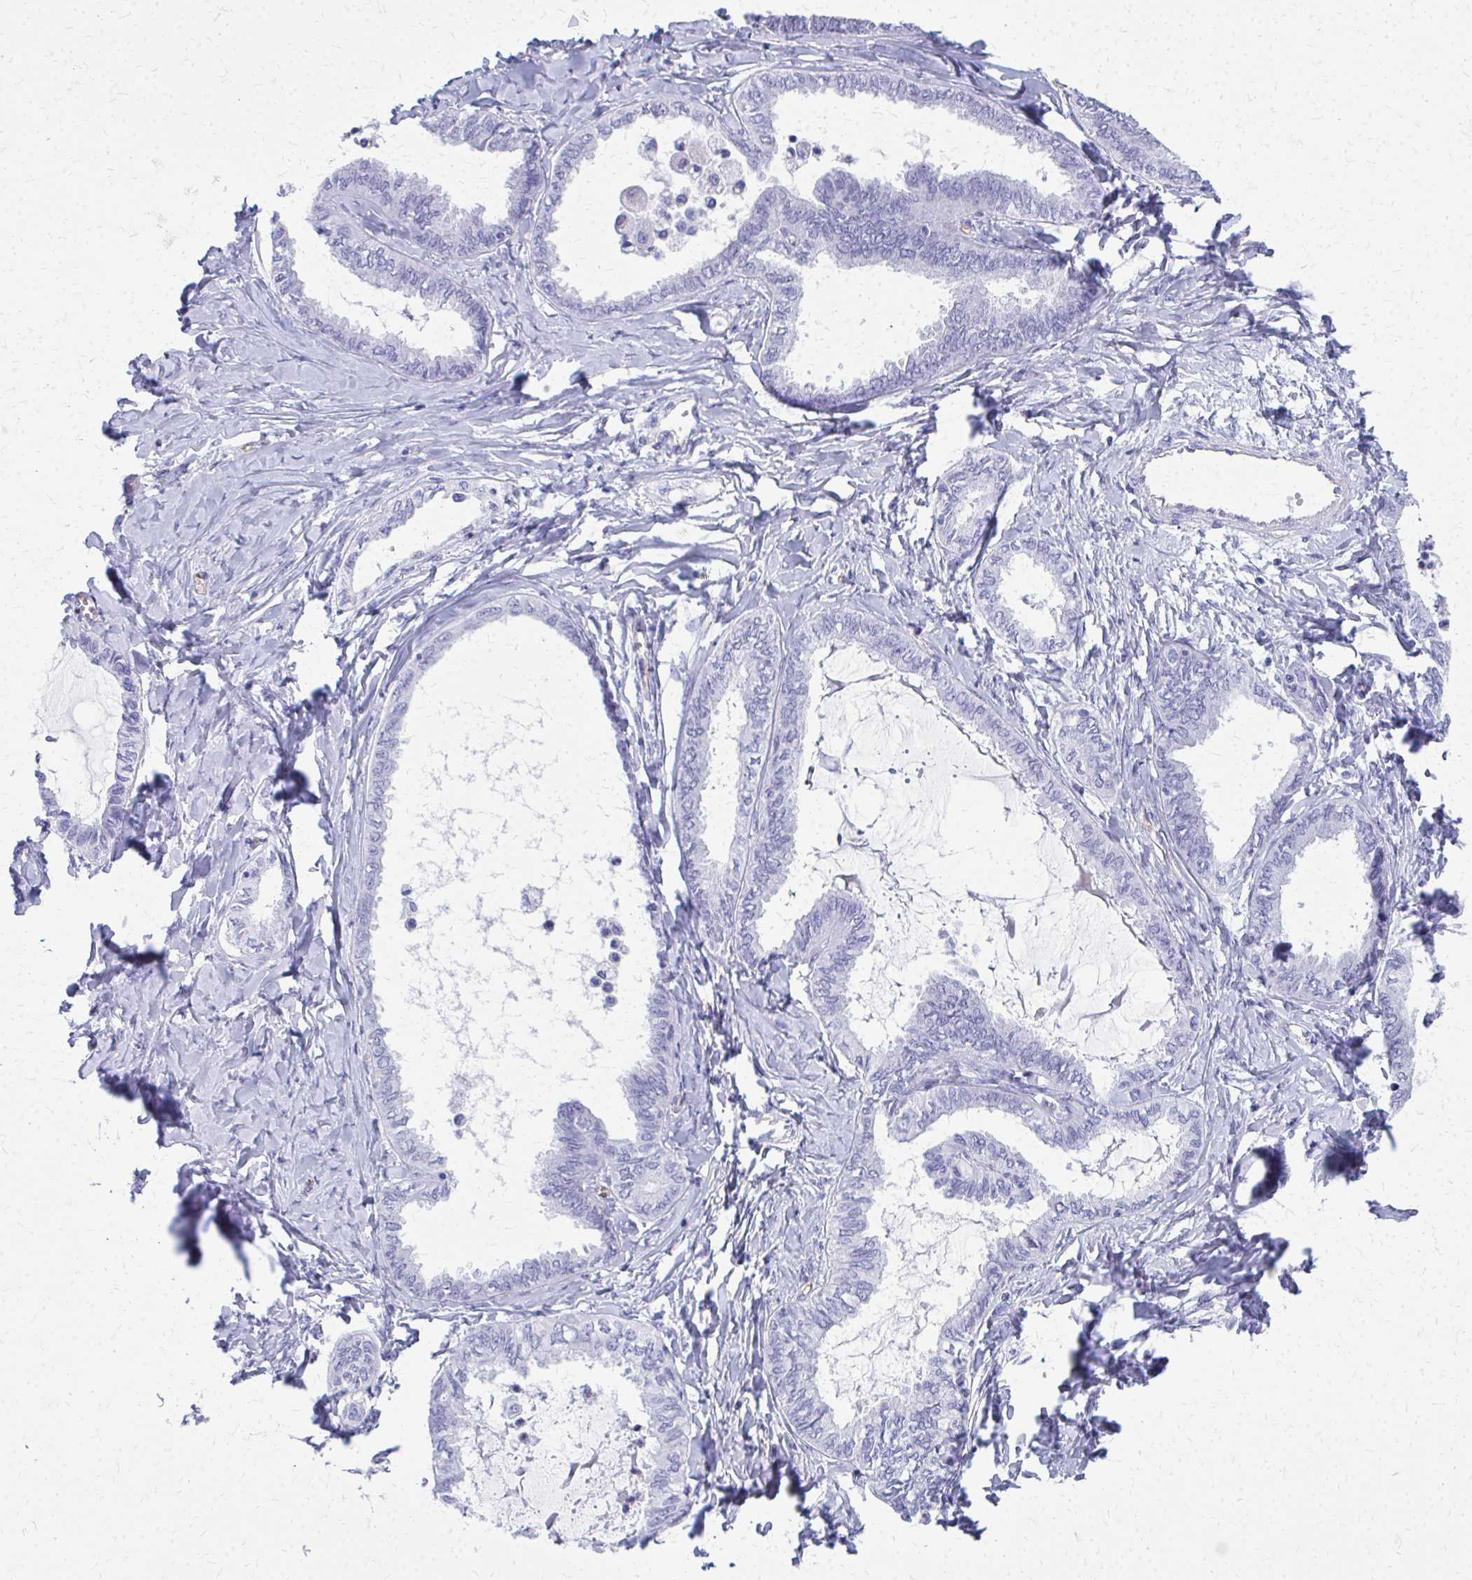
{"staining": {"intensity": "negative", "quantity": "none", "location": "none"}, "tissue": "ovarian cancer", "cell_type": "Tumor cells", "image_type": "cancer", "snomed": [{"axis": "morphology", "description": "Carcinoma, endometroid"}, {"axis": "topography", "description": "Ovary"}], "caption": "Tumor cells are negative for brown protein staining in ovarian cancer (endometroid carcinoma).", "gene": "TPSG1", "patient": {"sex": "female", "age": 70}}